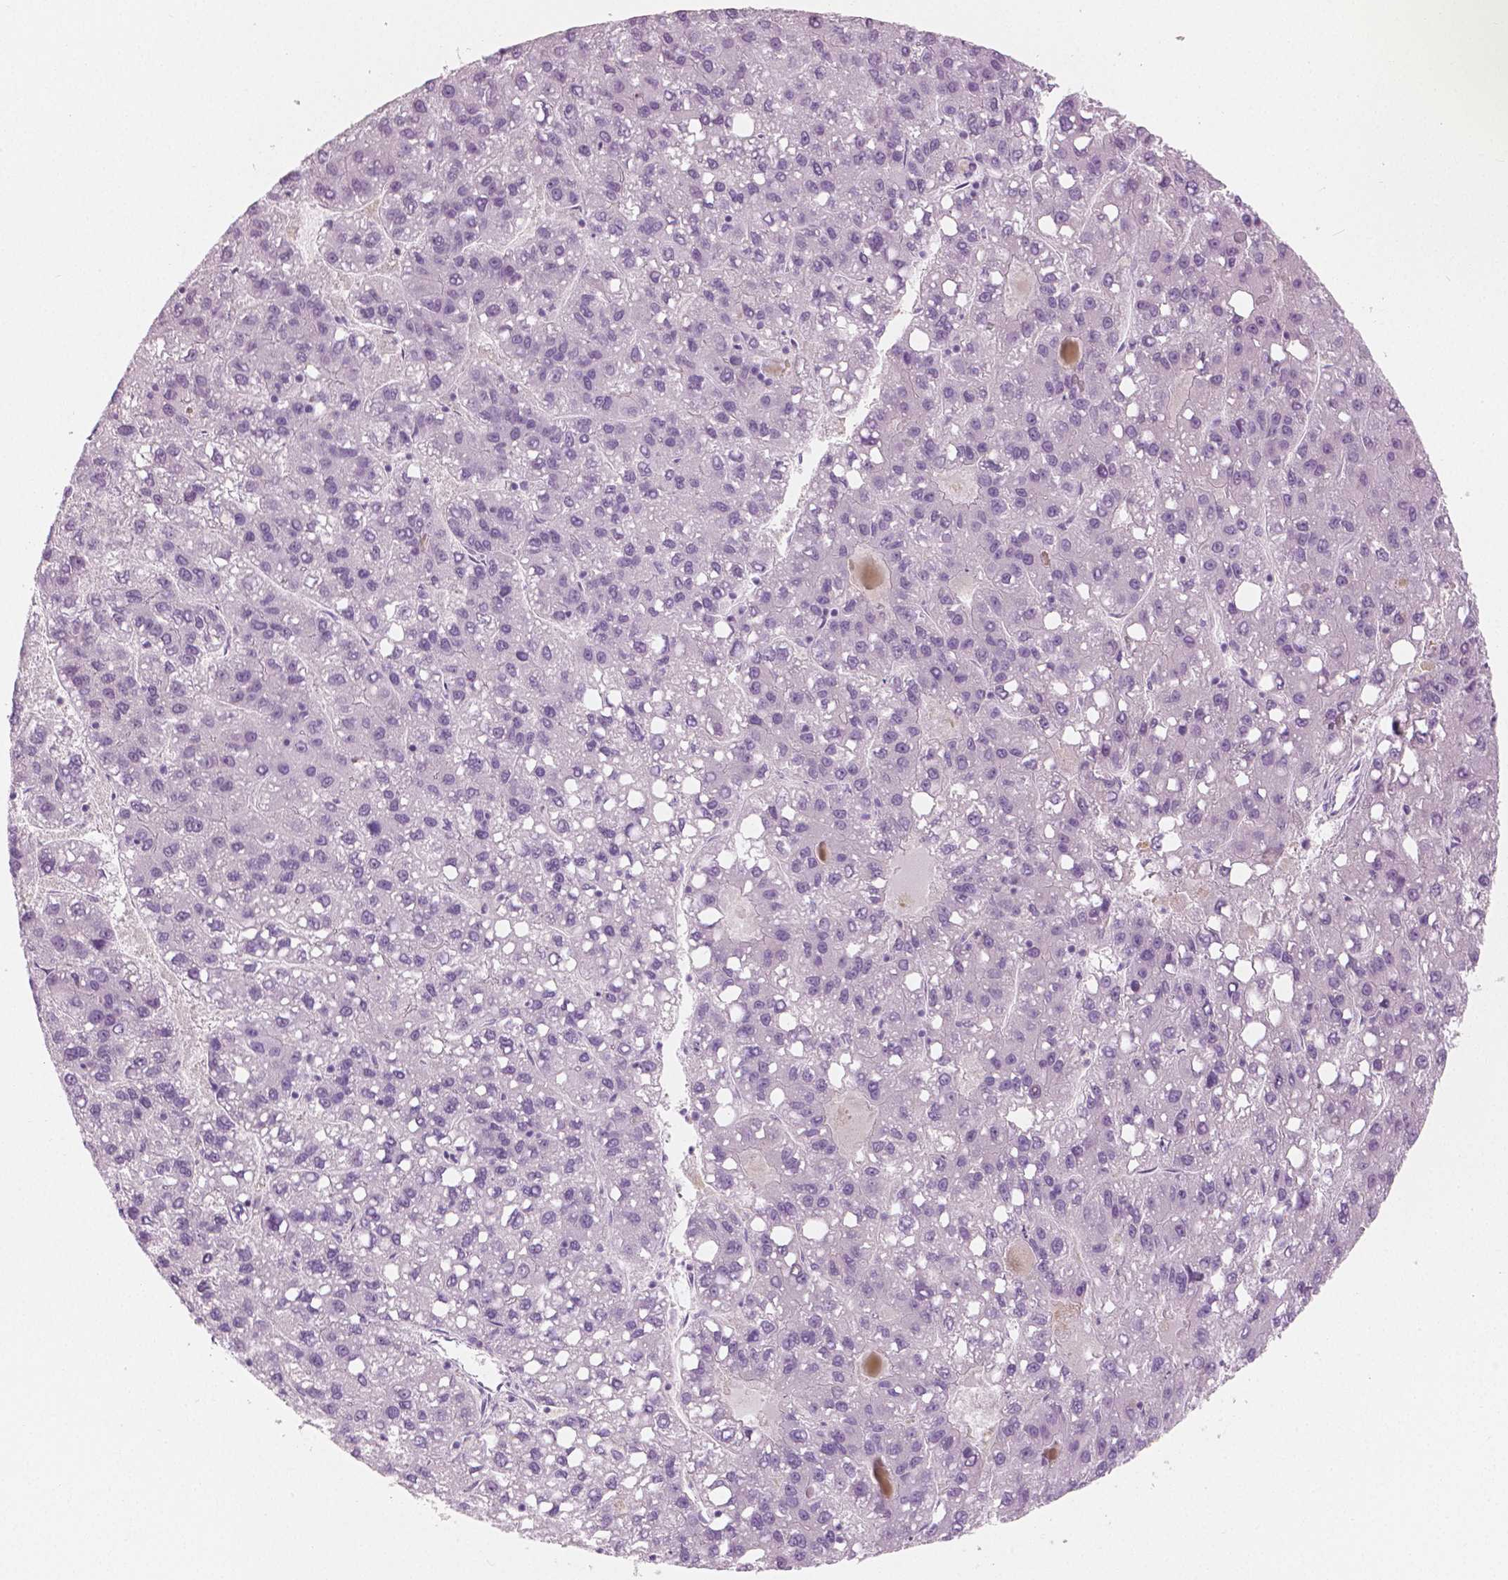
{"staining": {"intensity": "negative", "quantity": "none", "location": "none"}, "tissue": "liver cancer", "cell_type": "Tumor cells", "image_type": "cancer", "snomed": [{"axis": "morphology", "description": "Carcinoma, Hepatocellular, NOS"}, {"axis": "topography", "description": "Liver"}], "caption": "Immunohistochemistry (IHC) of human liver cancer (hepatocellular carcinoma) displays no positivity in tumor cells. (DAB immunohistochemistry, high magnification).", "gene": "PLIN4", "patient": {"sex": "female", "age": 82}}